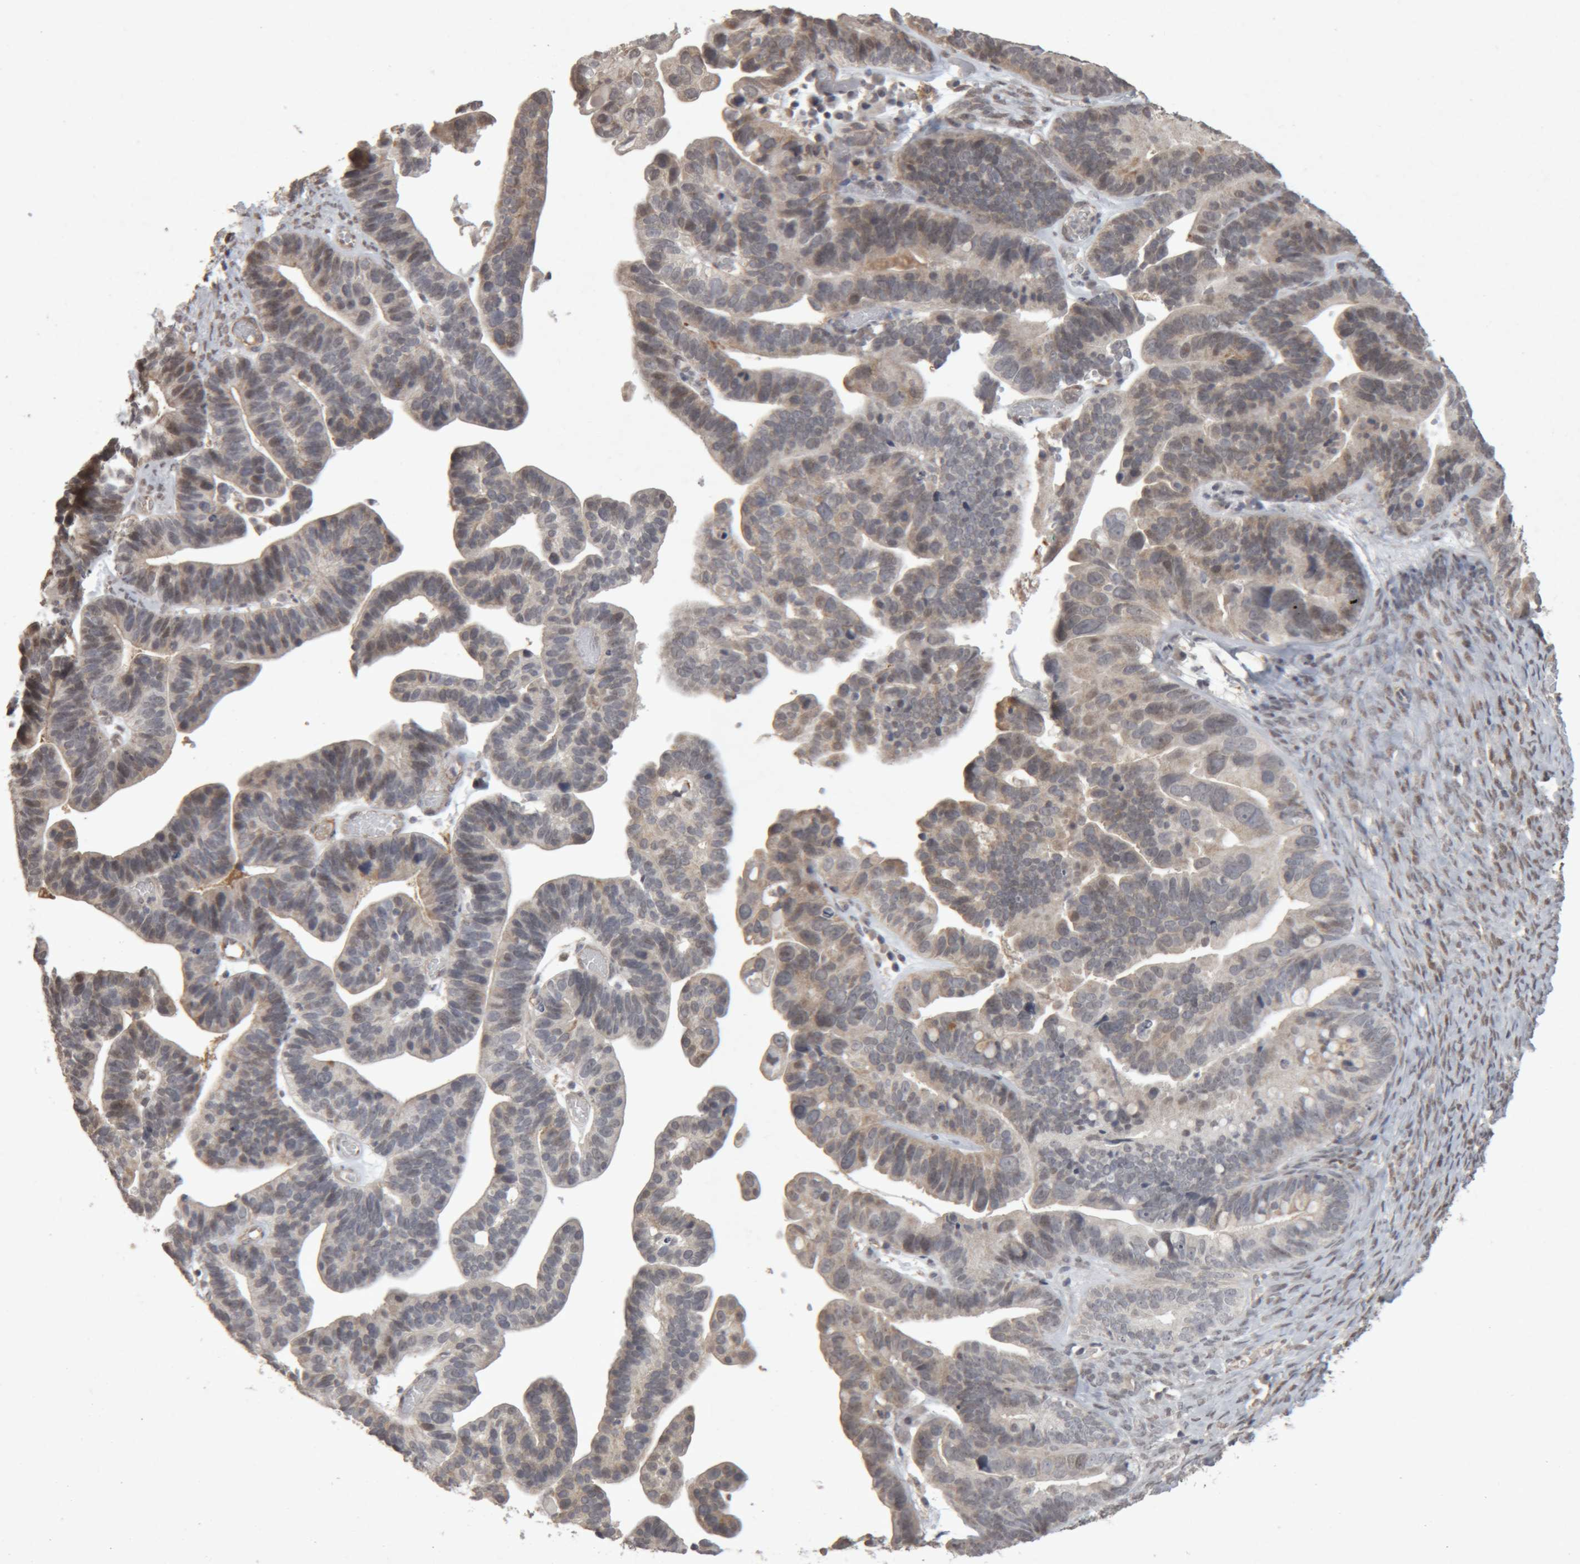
{"staining": {"intensity": "weak", "quantity": "<25%", "location": "cytoplasmic/membranous"}, "tissue": "ovarian cancer", "cell_type": "Tumor cells", "image_type": "cancer", "snomed": [{"axis": "morphology", "description": "Cystadenocarcinoma, serous, NOS"}, {"axis": "topography", "description": "Ovary"}], "caption": "Tumor cells are negative for brown protein staining in ovarian cancer (serous cystadenocarcinoma).", "gene": "MEP1A", "patient": {"sex": "female", "age": 56}}